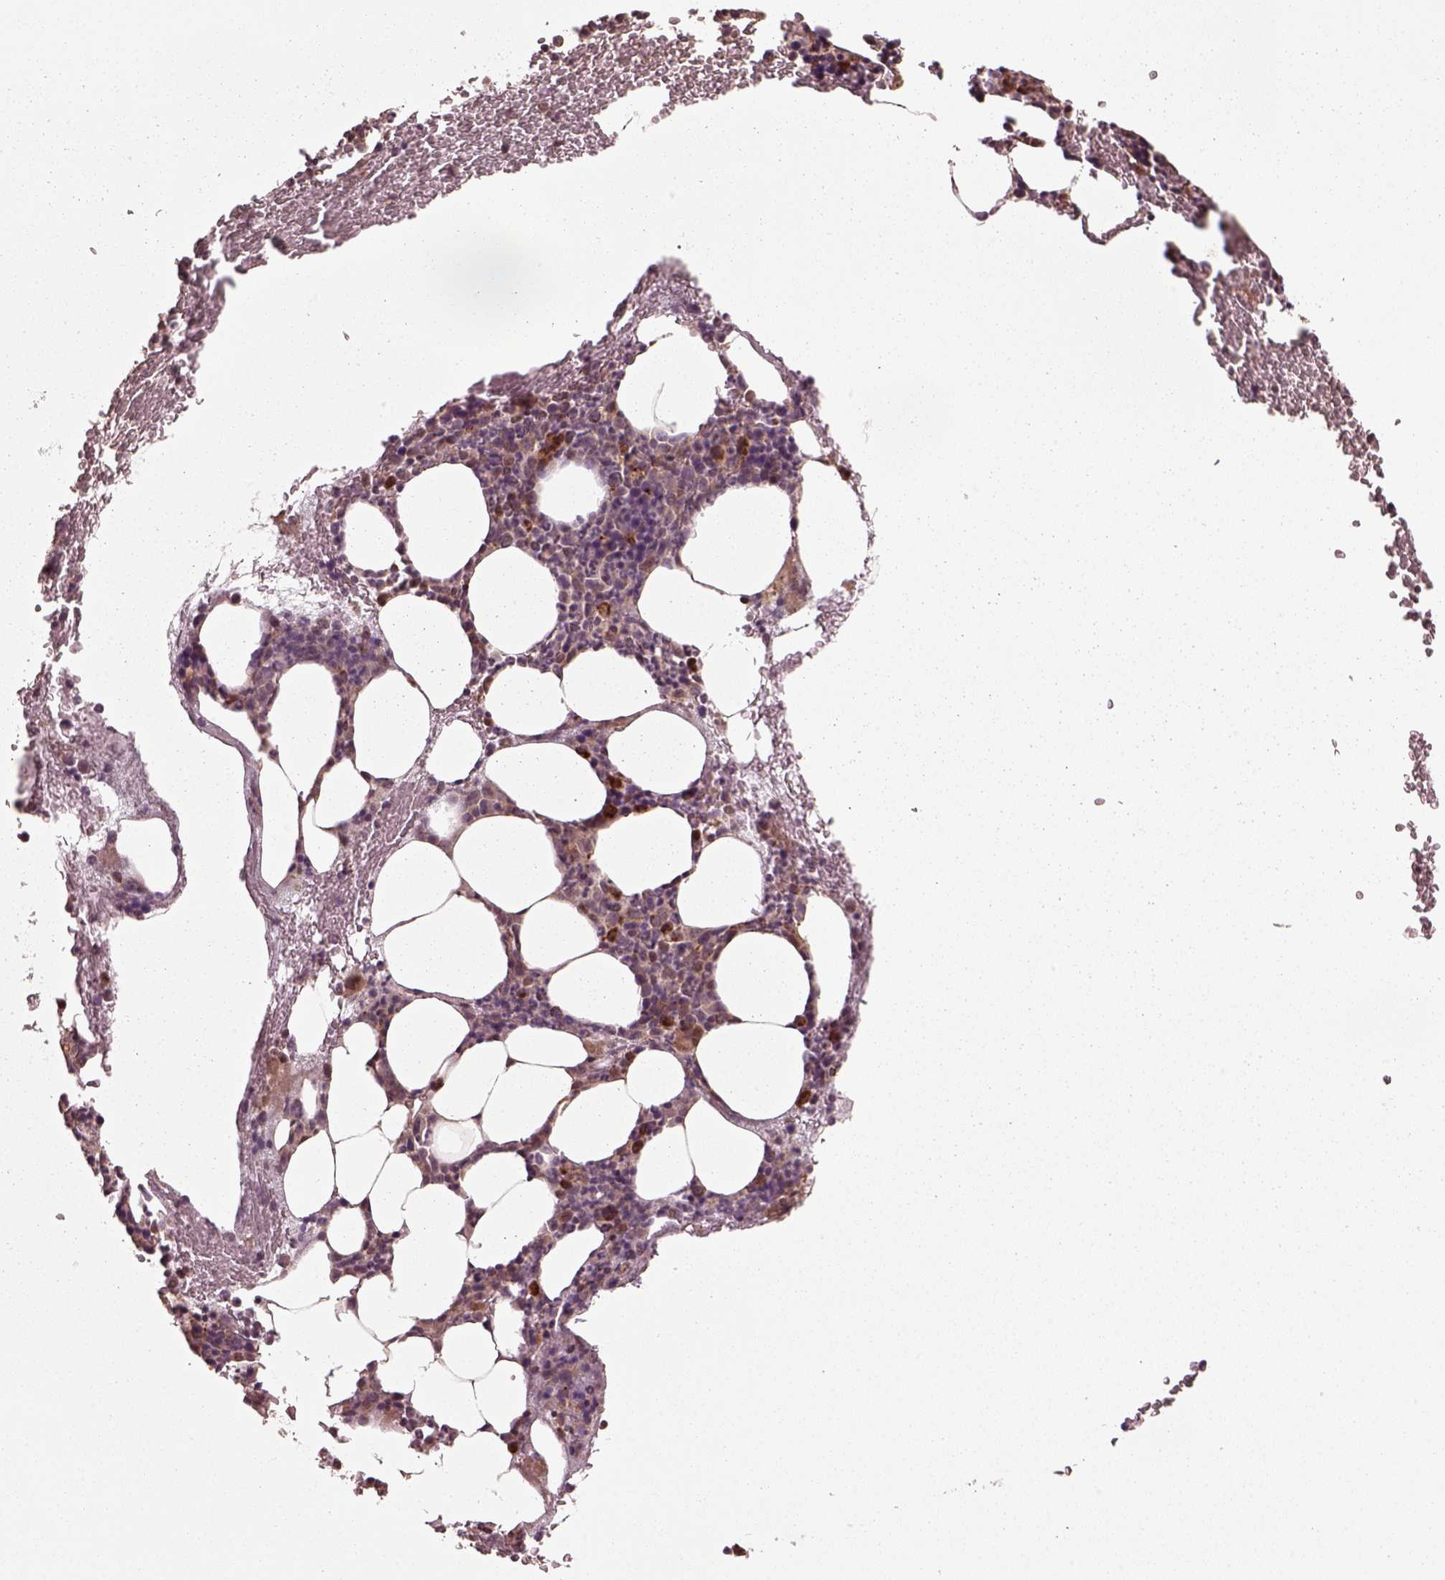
{"staining": {"intensity": "strong", "quantity": "25%-75%", "location": "cytoplasmic/membranous"}, "tissue": "bone marrow", "cell_type": "Hematopoietic cells", "image_type": "normal", "snomed": [{"axis": "morphology", "description": "Normal tissue, NOS"}, {"axis": "topography", "description": "Bone marrow"}], "caption": "Protein staining by immunohistochemistry demonstrates strong cytoplasmic/membranous staining in approximately 25%-75% of hematopoietic cells in normal bone marrow.", "gene": "SEL1L3", "patient": {"sex": "male", "age": 89}}